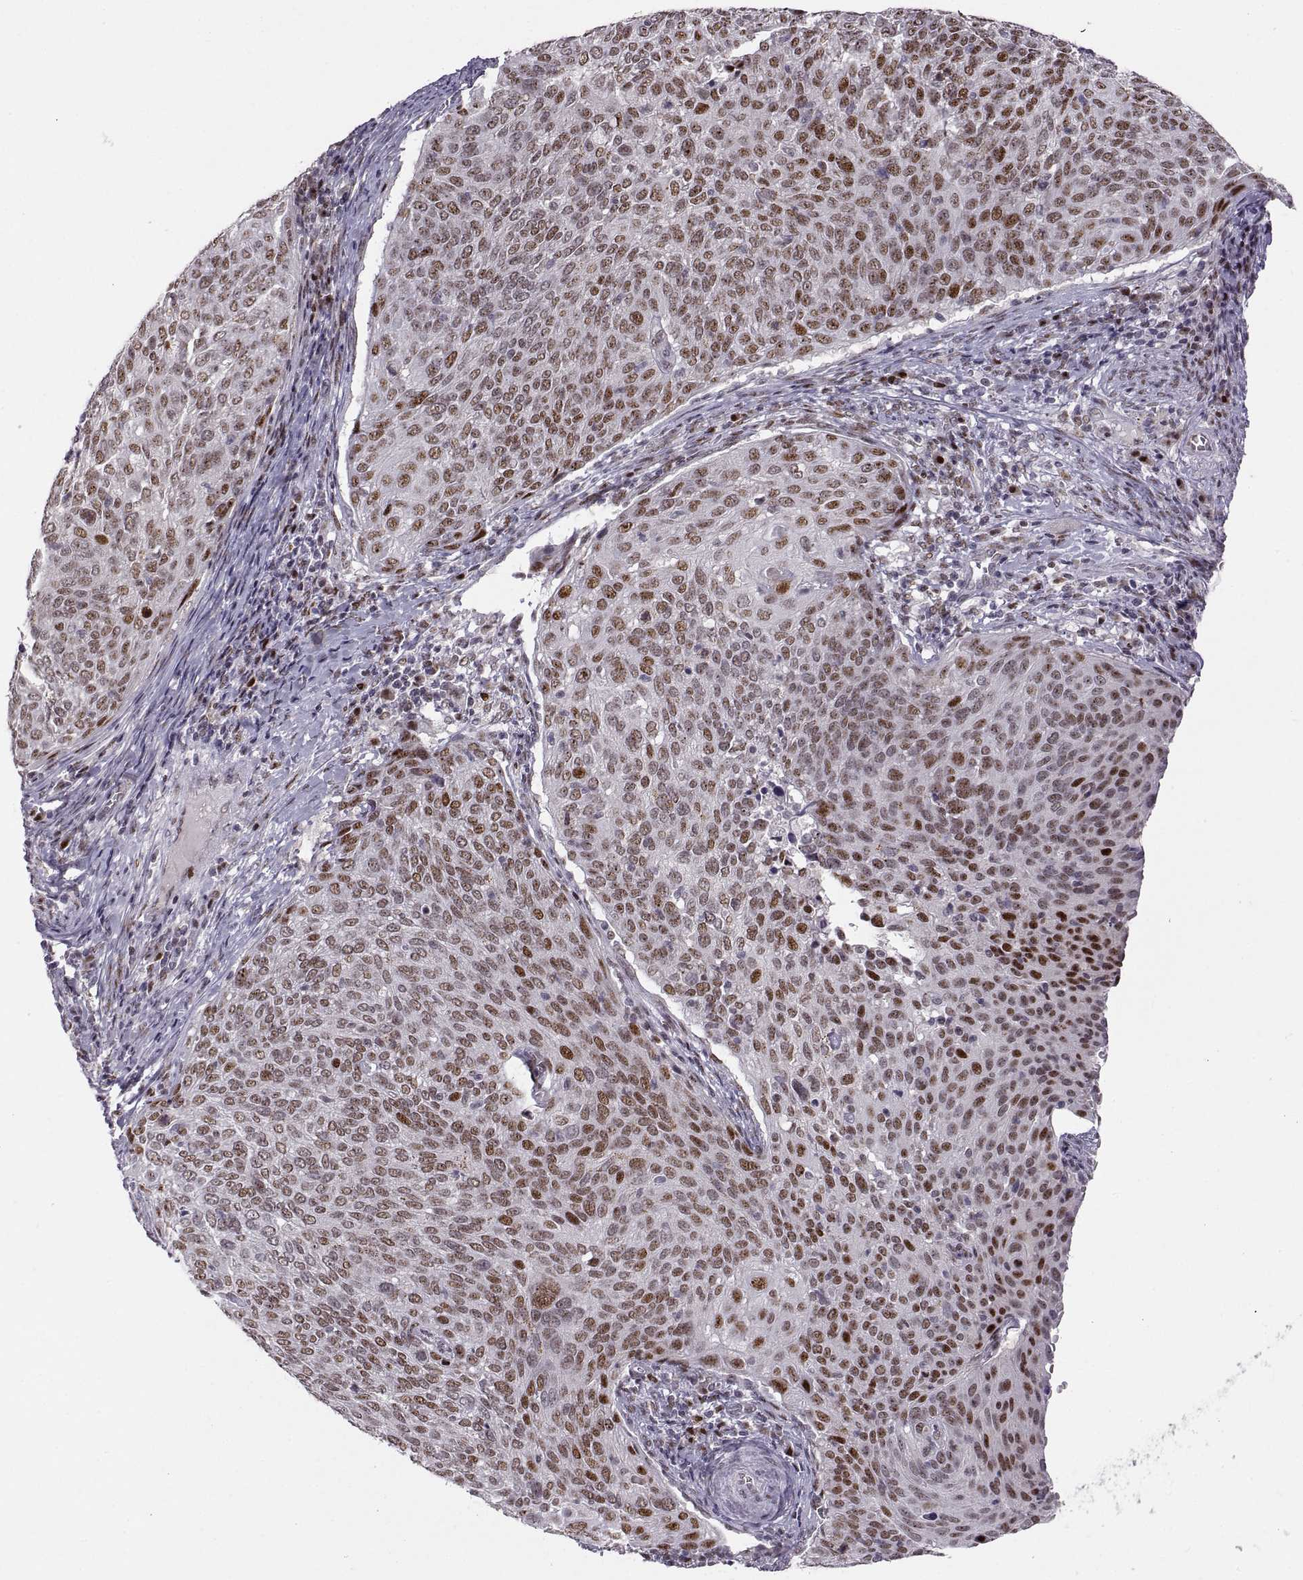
{"staining": {"intensity": "strong", "quantity": "25%-75%", "location": "nuclear"}, "tissue": "cervical cancer", "cell_type": "Tumor cells", "image_type": "cancer", "snomed": [{"axis": "morphology", "description": "Squamous cell carcinoma, NOS"}, {"axis": "topography", "description": "Cervix"}], "caption": "Cervical squamous cell carcinoma tissue displays strong nuclear positivity in approximately 25%-75% of tumor cells, visualized by immunohistochemistry. (IHC, brightfield microscopy, high magnification).", "gene": "SNAI1", "patient": {"sex": "female", "age": 39}}